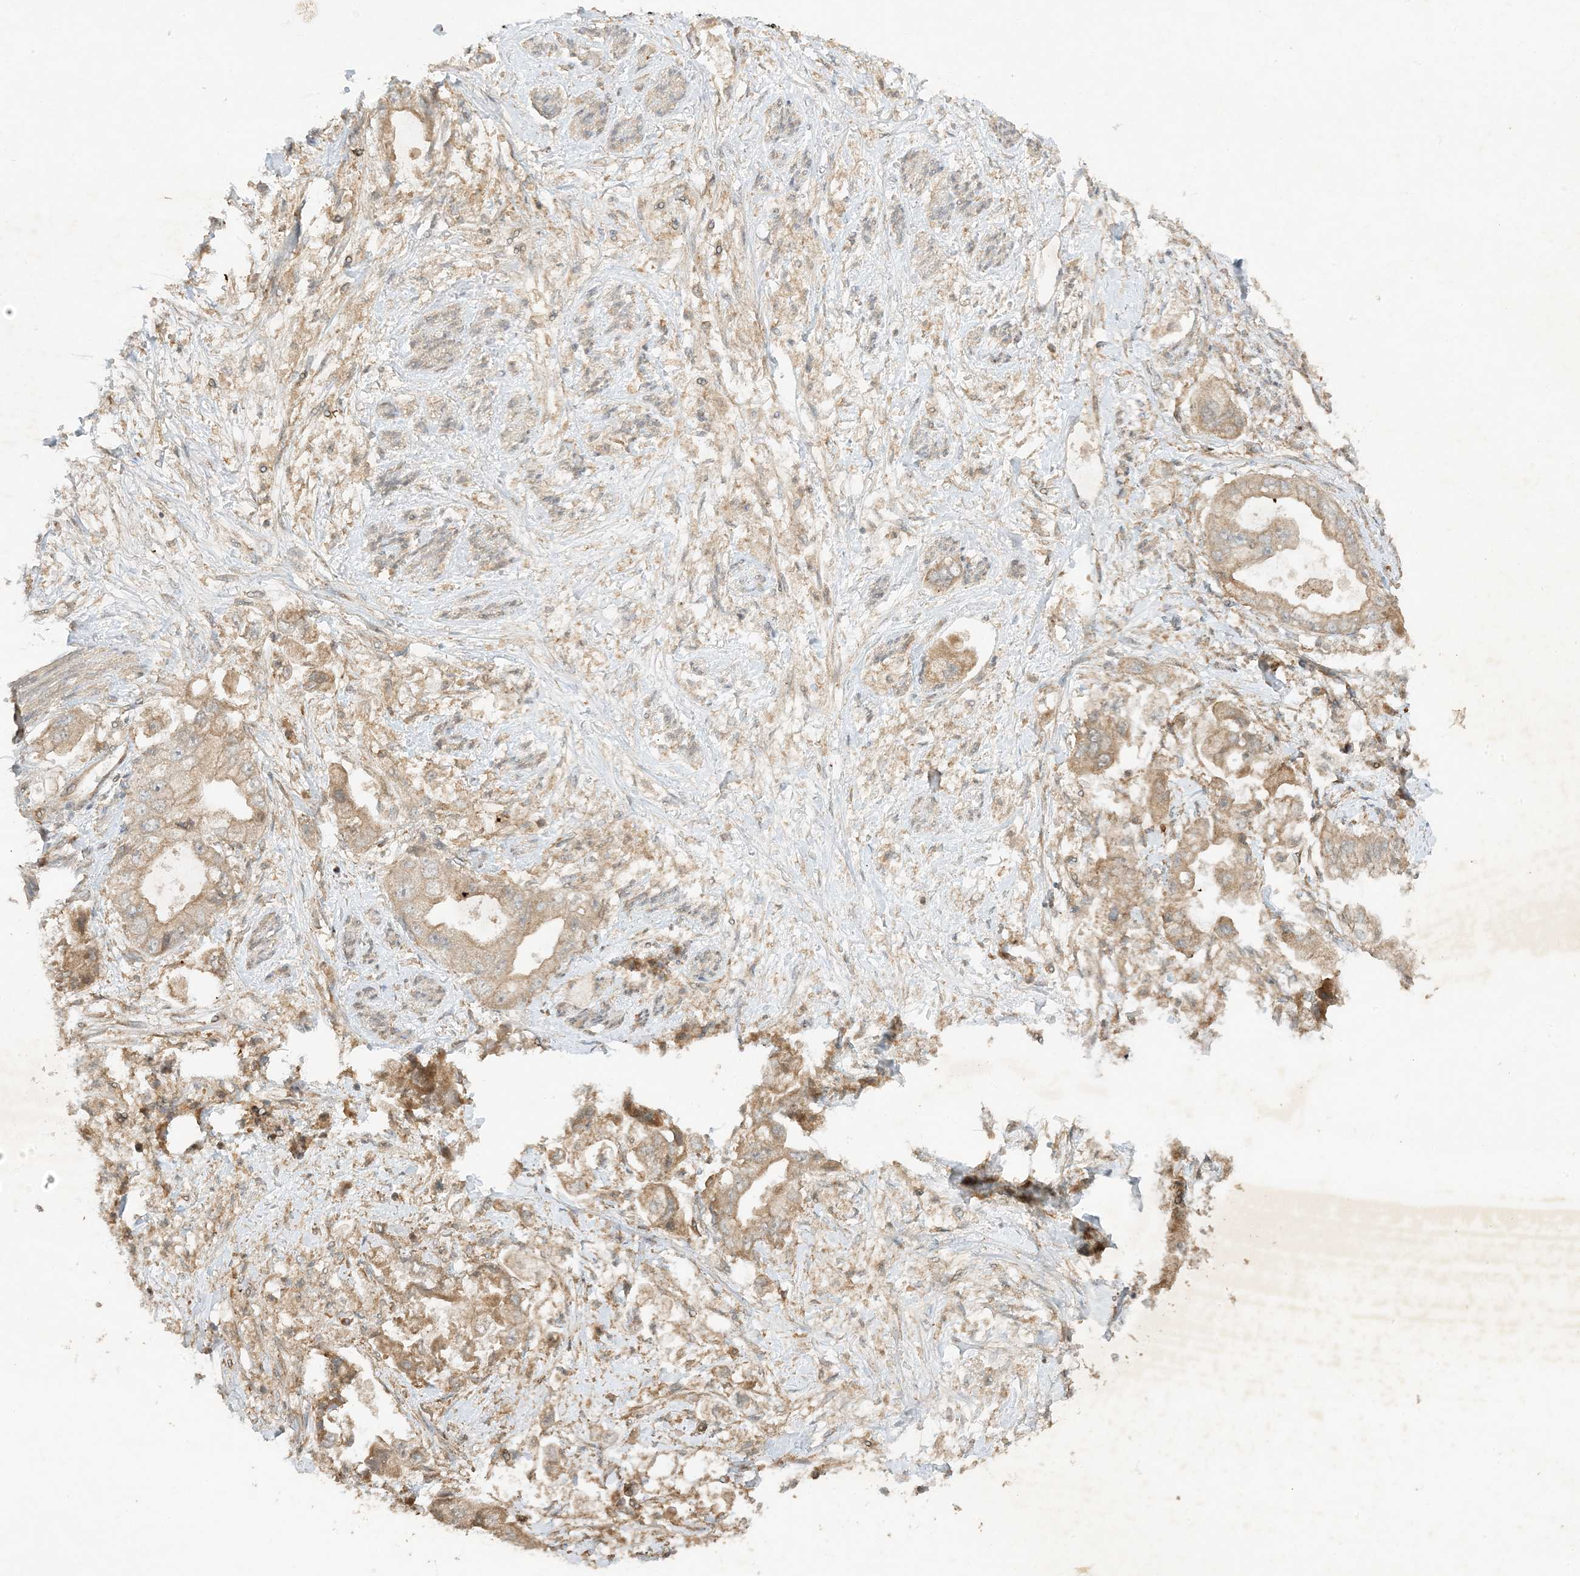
{"staining": {"intensity": "weak", "quantity": ">75%", "location": "cytoplasmic/membranous"}, "tissue": "stomach cancer", "cell_type": "Tumor cells", "image_type": "cancer", "snomed": [{"axis": "morphology", "description": "Adenocarcinoma, NOS"}, {"axis": "topography", "description": "Stomach"}], "caption": "This histopathology image demonstrates immunohistochemistry (IHC) staining of human stomach adenocarcinoma, with low weak cytoplasmic/membranous expression in about >75% of tumor cells.", "gene": "XRN1", "patient": {"sex": "male", "age": 62}}